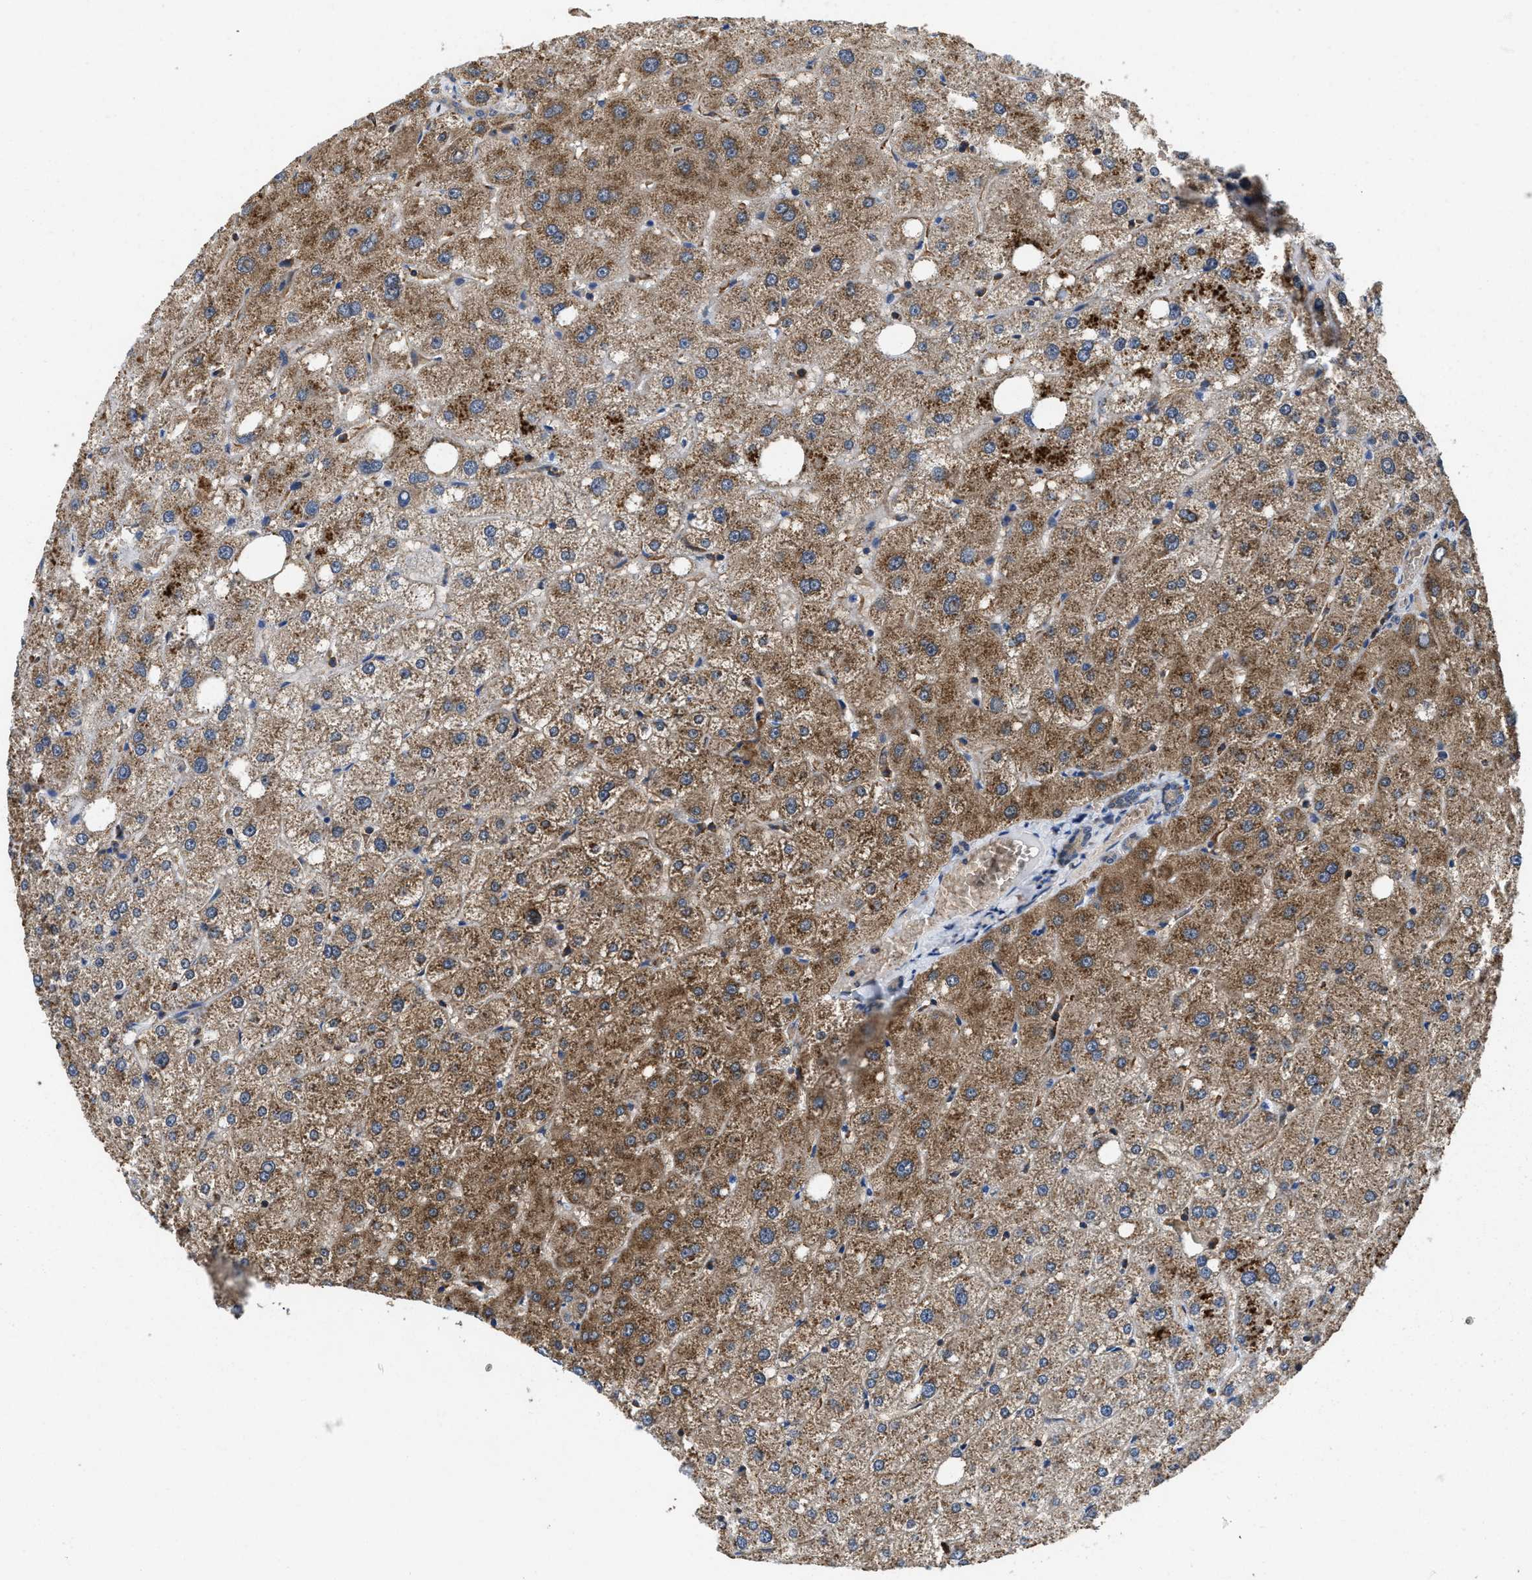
{"staining": {"intensity": "weak", "quantity": "25%-75%", "location": "cytoplasmic/membranous"}, "tissue": "liver", "cell_type": "Cholangiocytes", "image_type": "normal", "snomed": [{"axis": "morphology", "description": "Normal tissue, NOS"}, {"axis": "topography", "description": "Liver"}], "caption": "The histopathology image demonstrates staining of benign liver, revealing weak cytoplasmic/membranous protein expression (brown color) within cholangiocytes.", "gene": "LINGO2", "patient": {"sex": "male", "age": 73}}